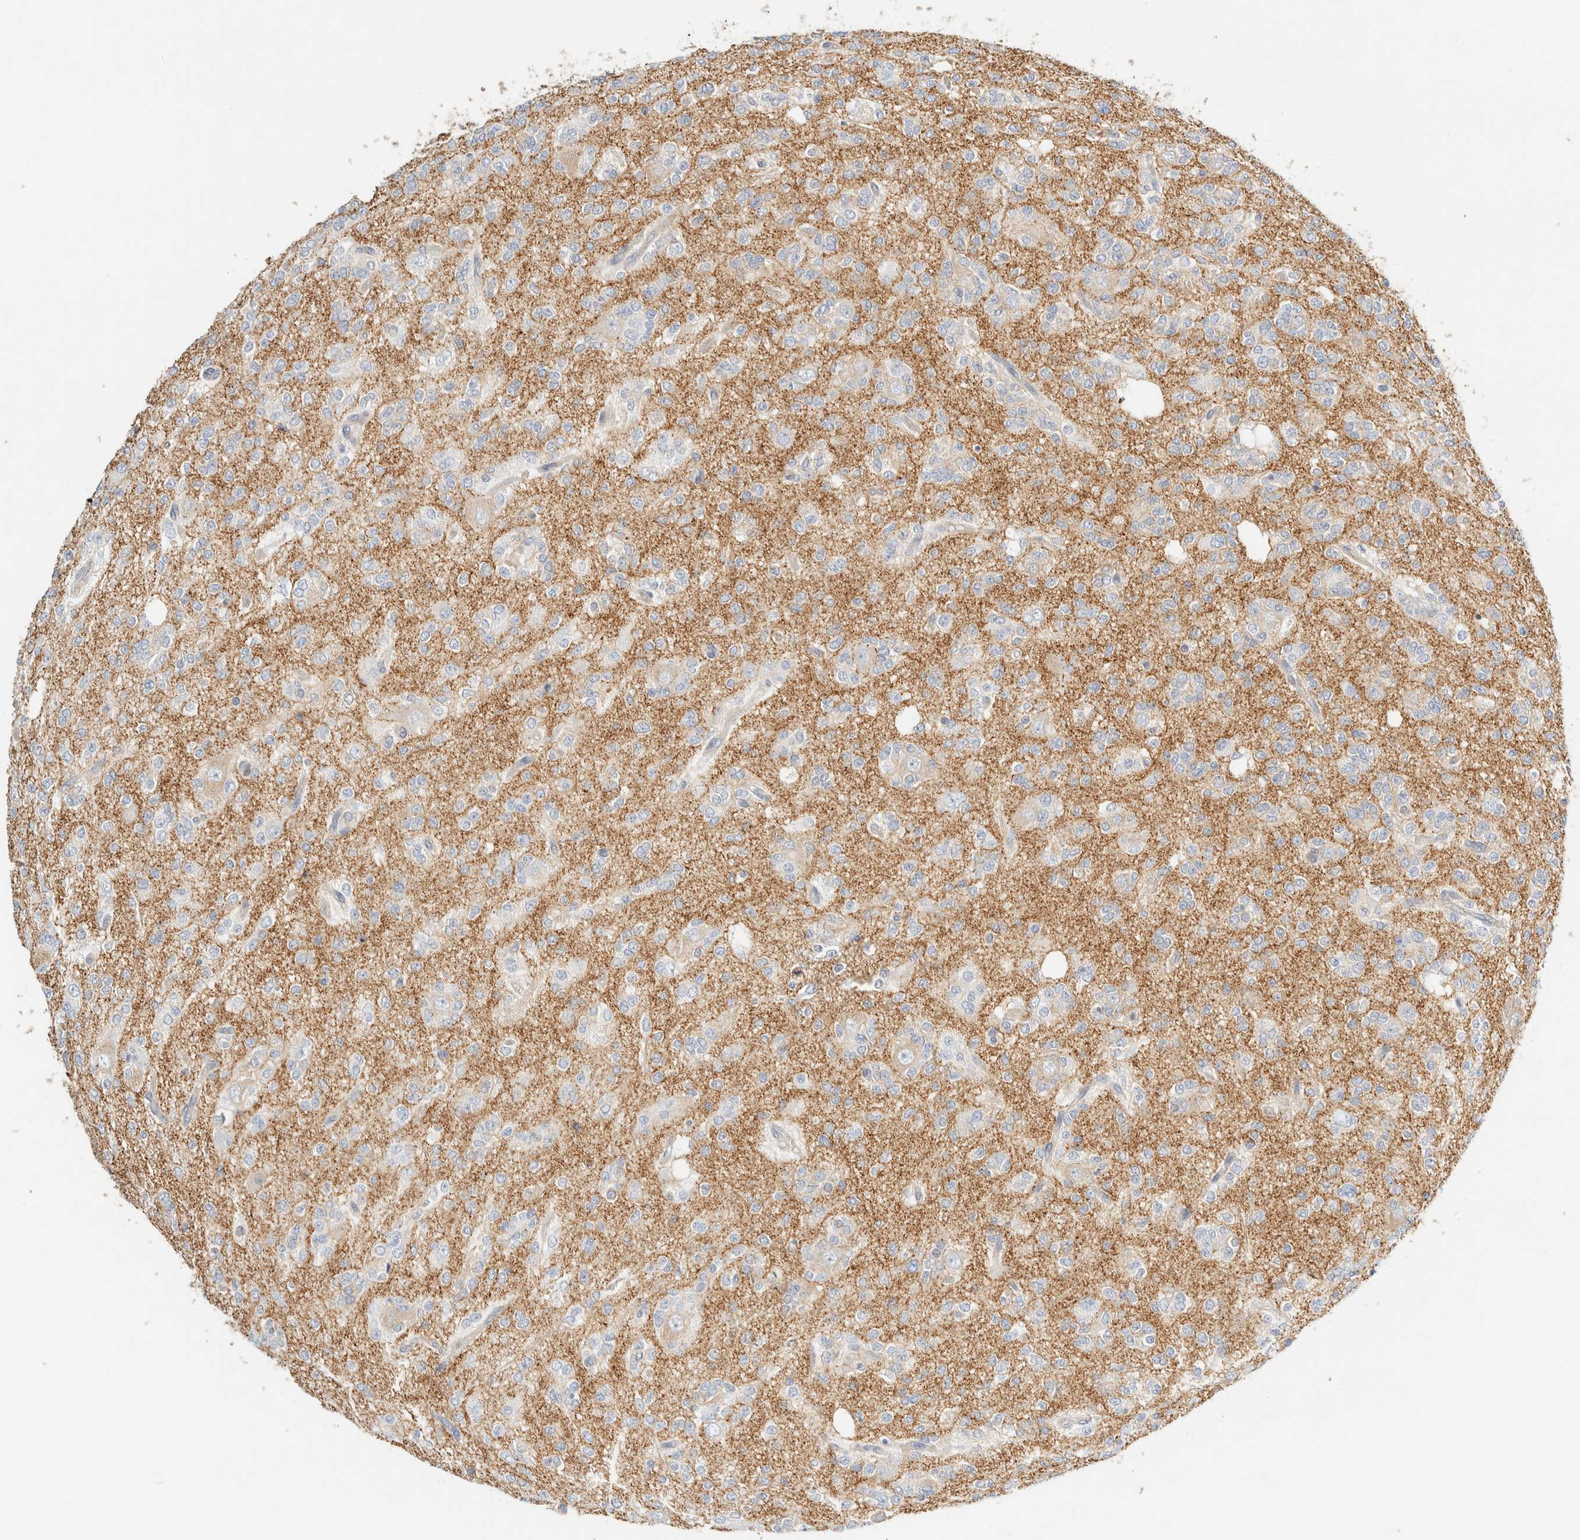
{"staining": {"intensity": "negative", "quantity": "none", "location": "none"}, "tissue": "glioma", "cell_type": "Tumor cells", "image_type": "cancer", "snomed": [{"axis": "morphology", "description": "Glioma, malignant, Low grade"}, {"axis": "topography", "description": "Brain"}], "caption": "This micrograph is of glioma stained with IHC to label a protein in brown with the nuclei are counter-stained blue. There is no expression in tumor cells. (Brightfield microscopy of DAB (3,3'-diaminobenzidine) immunohistochemistry at high magnification).", "gene": "SH3GLB2", "patient": {"sex": "male", "age": 38}}